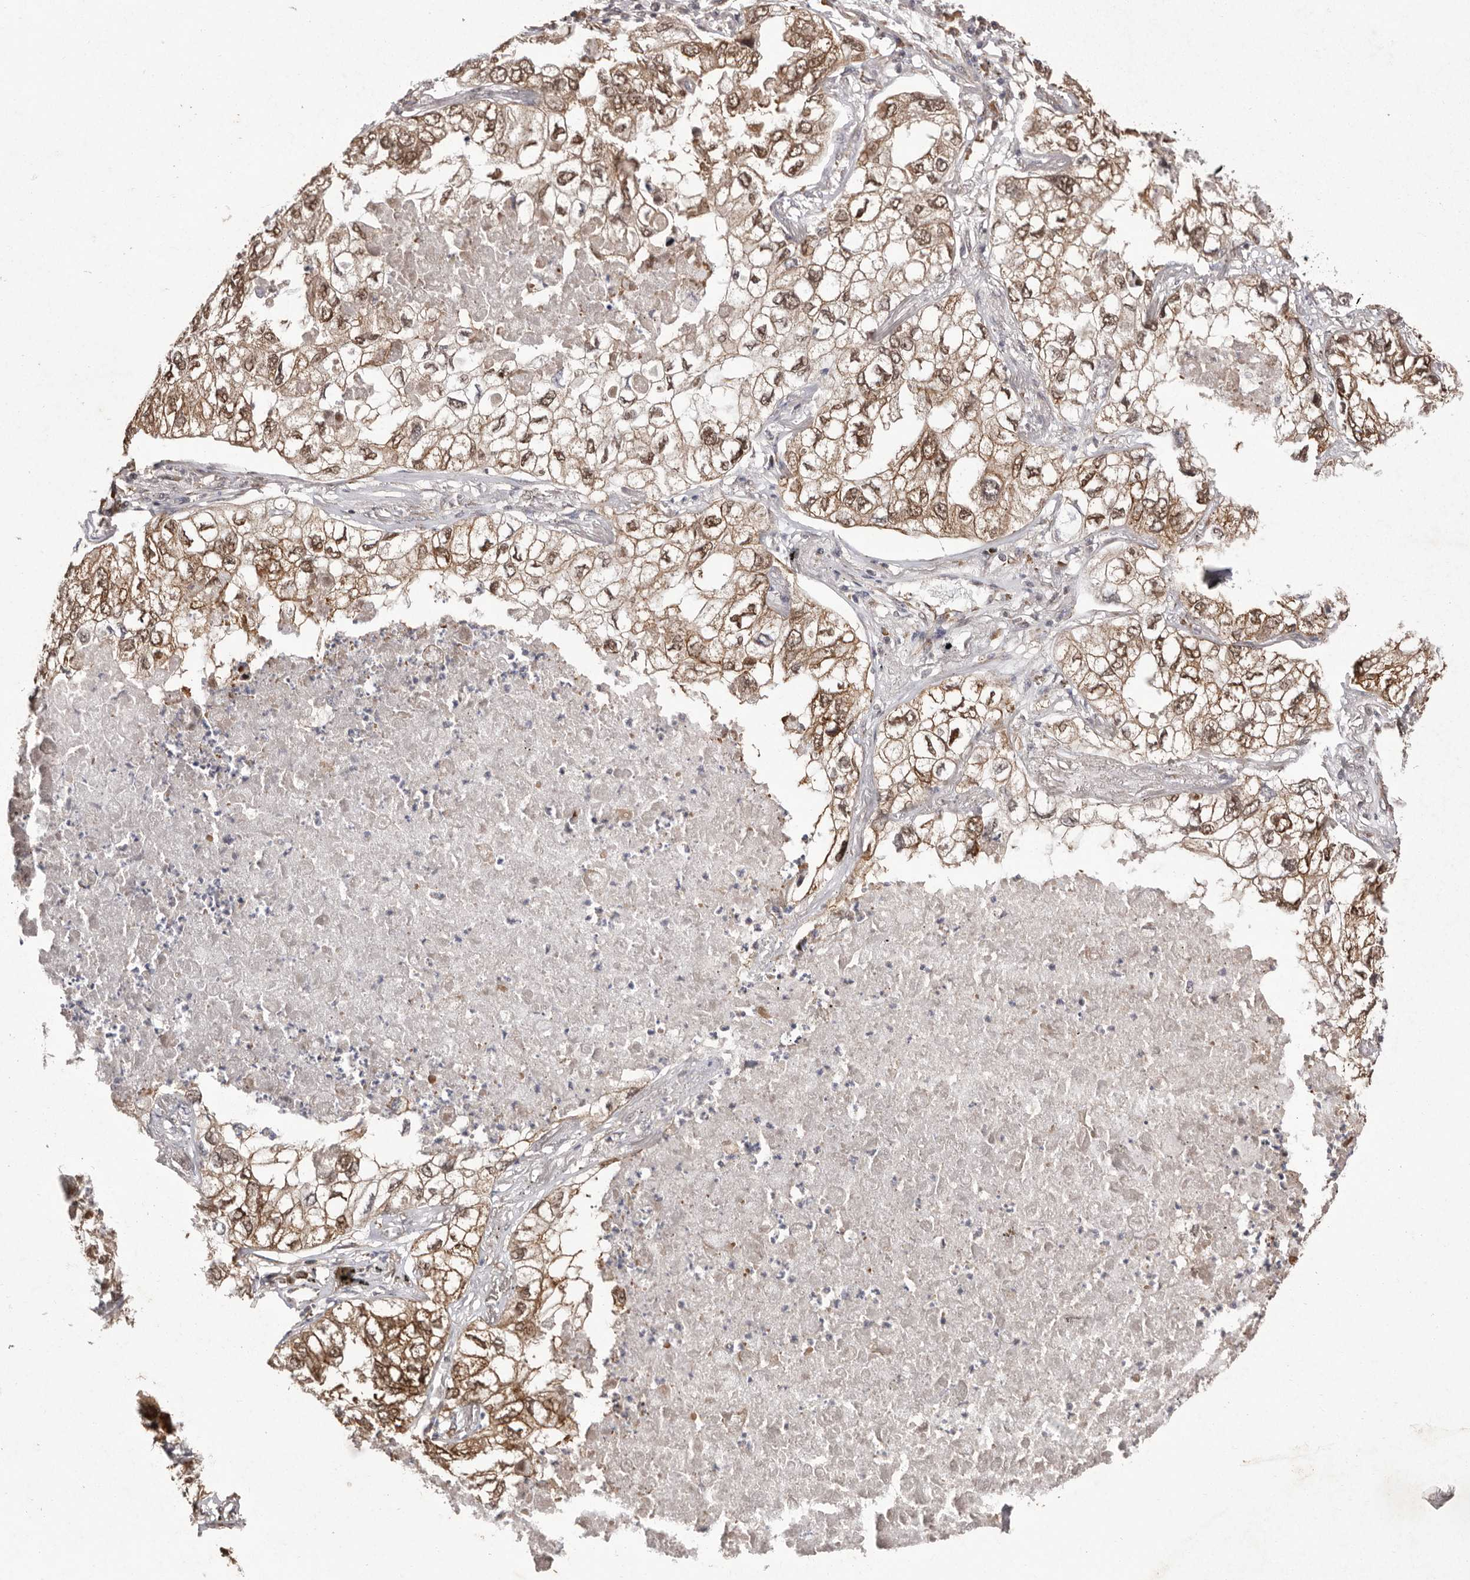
{"staining": {"intensity": "moderate", "quantity": ">75%", "location": "cytoplasmic/membranous,nuclear"}, "tissue": "lung cancer", "cell_type": "Tumor cells", "image_type": "cancer", "snomed": [{"axis": "morphology", "description": "Adenocarcinoma, NOS"}, {"axis": "topography", "description": "Lung"}], "caption": "The micrograph shows staining of lung adenocarcinoma, revealing moderate cytoplasmic/membranous and nuclear protein positivity (brown color) within tumor cells.", "gene": "LRGUK", "patient": {"sex": "male", "age": 65}}